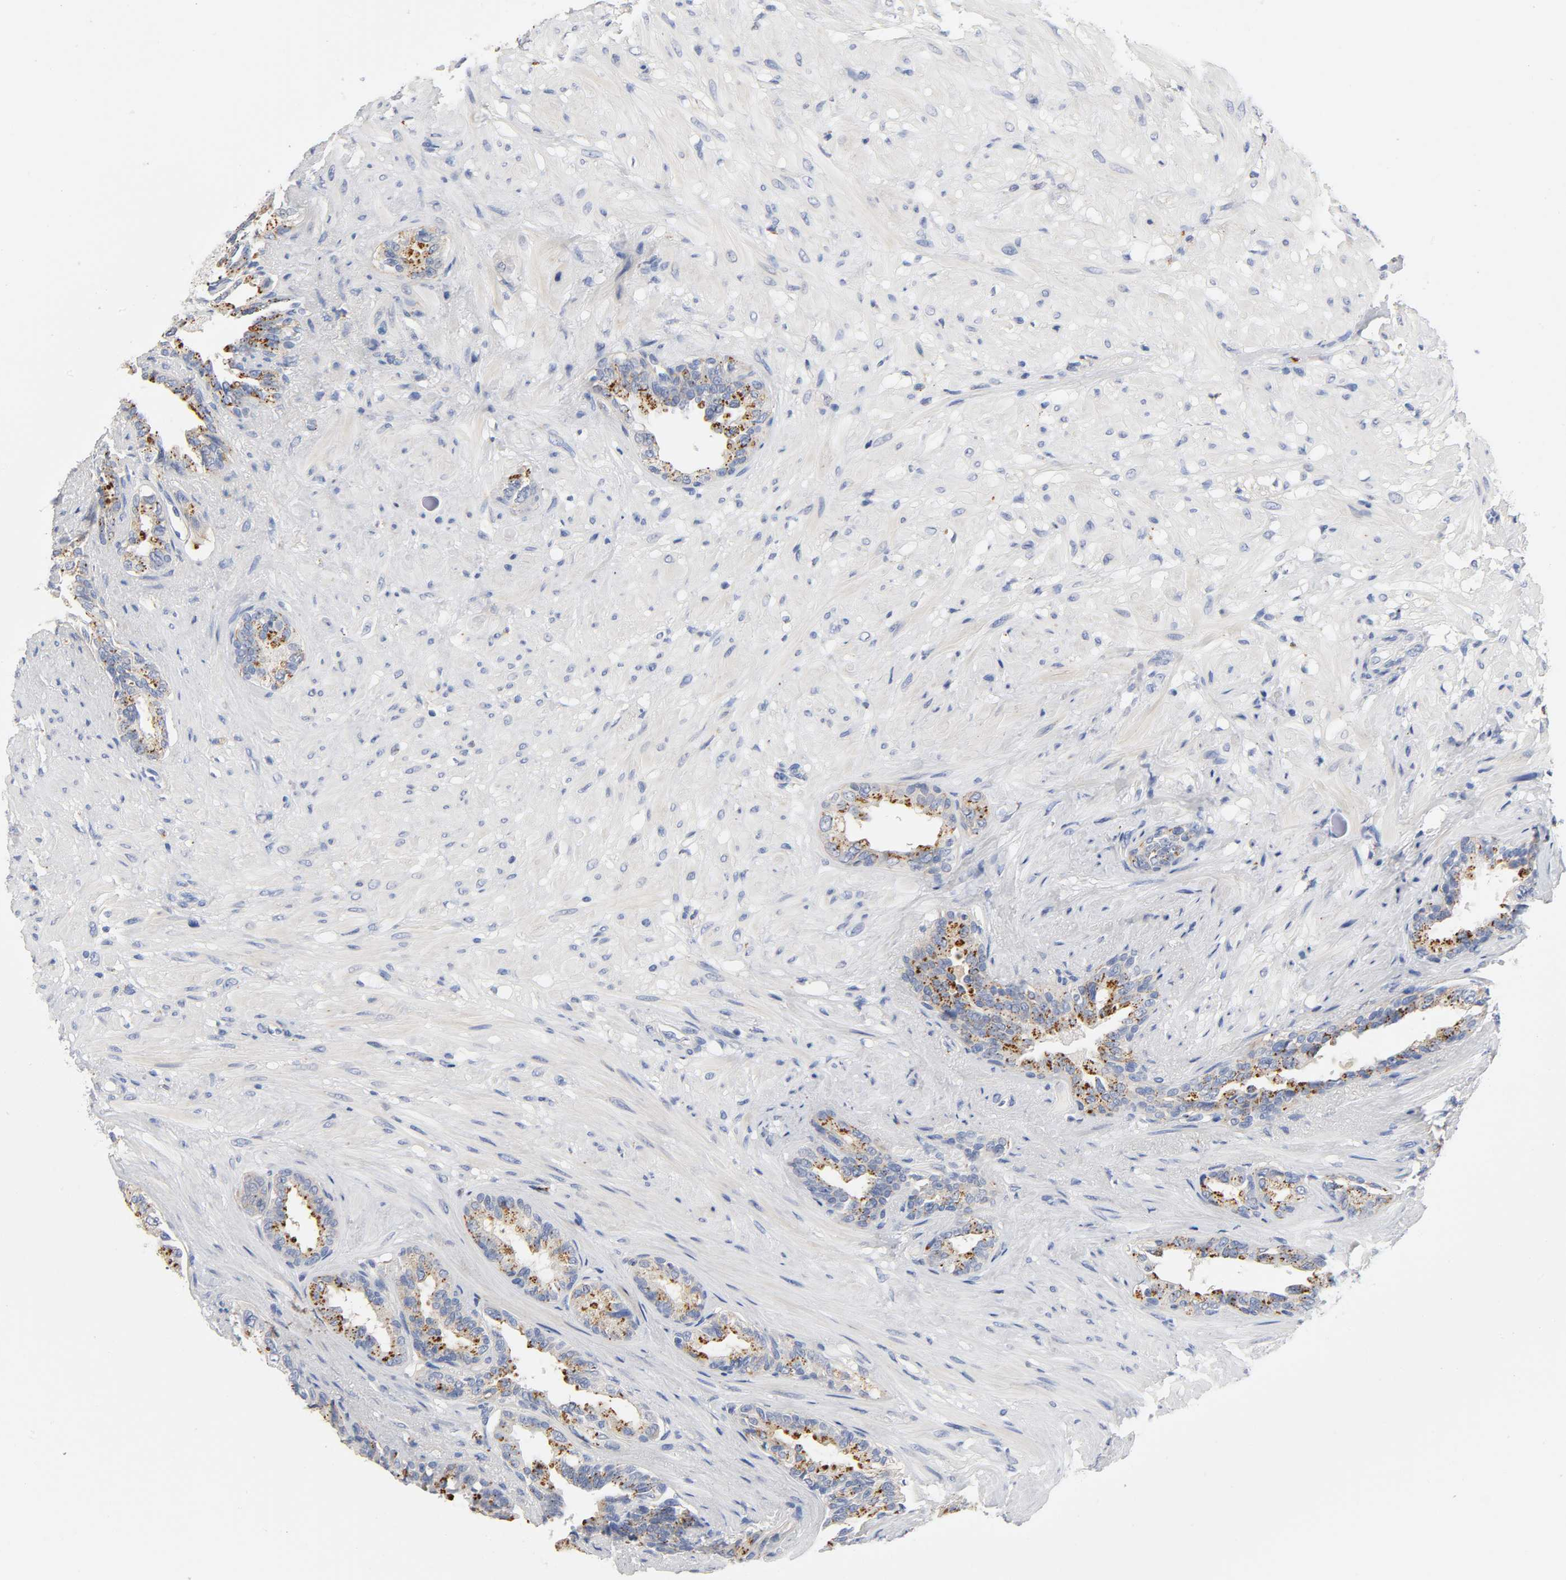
{"staining": {"intensity": "strong", "quantity": "25%-75%", "location": "cytoplasmic/membranous"}, "tissue": "seminal vesicle", "cell_type": "Glandular cells", "image_type": "normal", "snomed": [{"axis": "morphology", "description": "Normal tissue, NOS"}, {"axis": "topography", "description": "Seminal veicle"}], "caption": "Immunohistochemical staining of benign seminal vesicle demonstrates 25%-75% levels of strong cytoplasmic/membranous protein staining in about 25%-75% of glandular cells. The protein is shown in brown color, while the nuclei are stained blue.", "gene": "PLP1", "patient": {"sex": "male", "age": 61}}